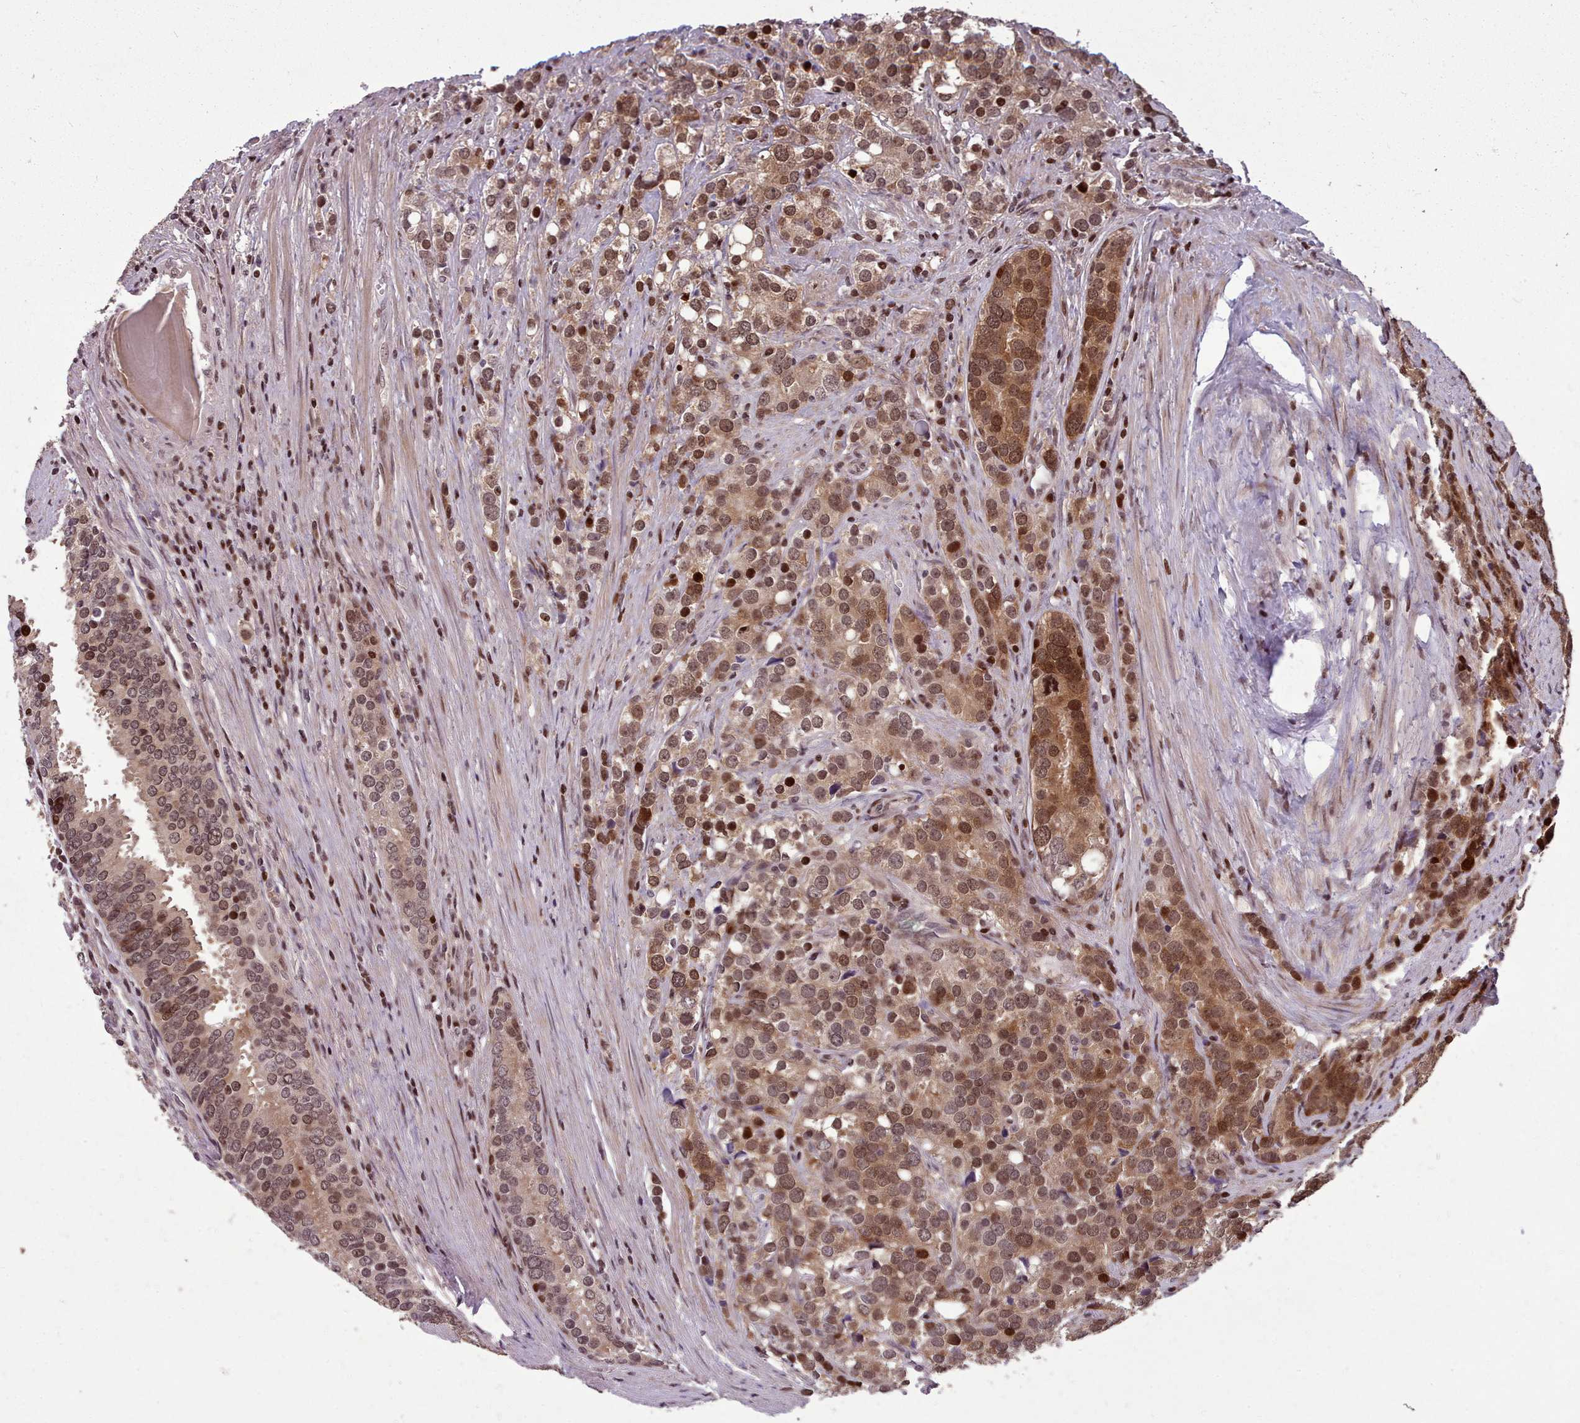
{"staining": {"intensity": "moderate", "quantity": ">75%", "location": "cytoplasmic/membranous,nuclear"}, "tissue": "prostate cancer", "cell_type": "Tumor cells", "image_type": "cancer", "snomed": [{"axis": "morphology", "description": "Adenocarcinoma, High grade"}, {"axis": "topography", "description": "Prostate"}], "caption": "Protein expression analysis of human prostate cancer (high-grade adenocarcinoma) reveals moderate cytoplasmic/membranous and nuclear staining in about >75% of tumor cells. The protein of interest is shown in brown color, while the nuclei are stained blue.", "gene": "ENSA", "patient": {"sex": "male", "age": 71}}